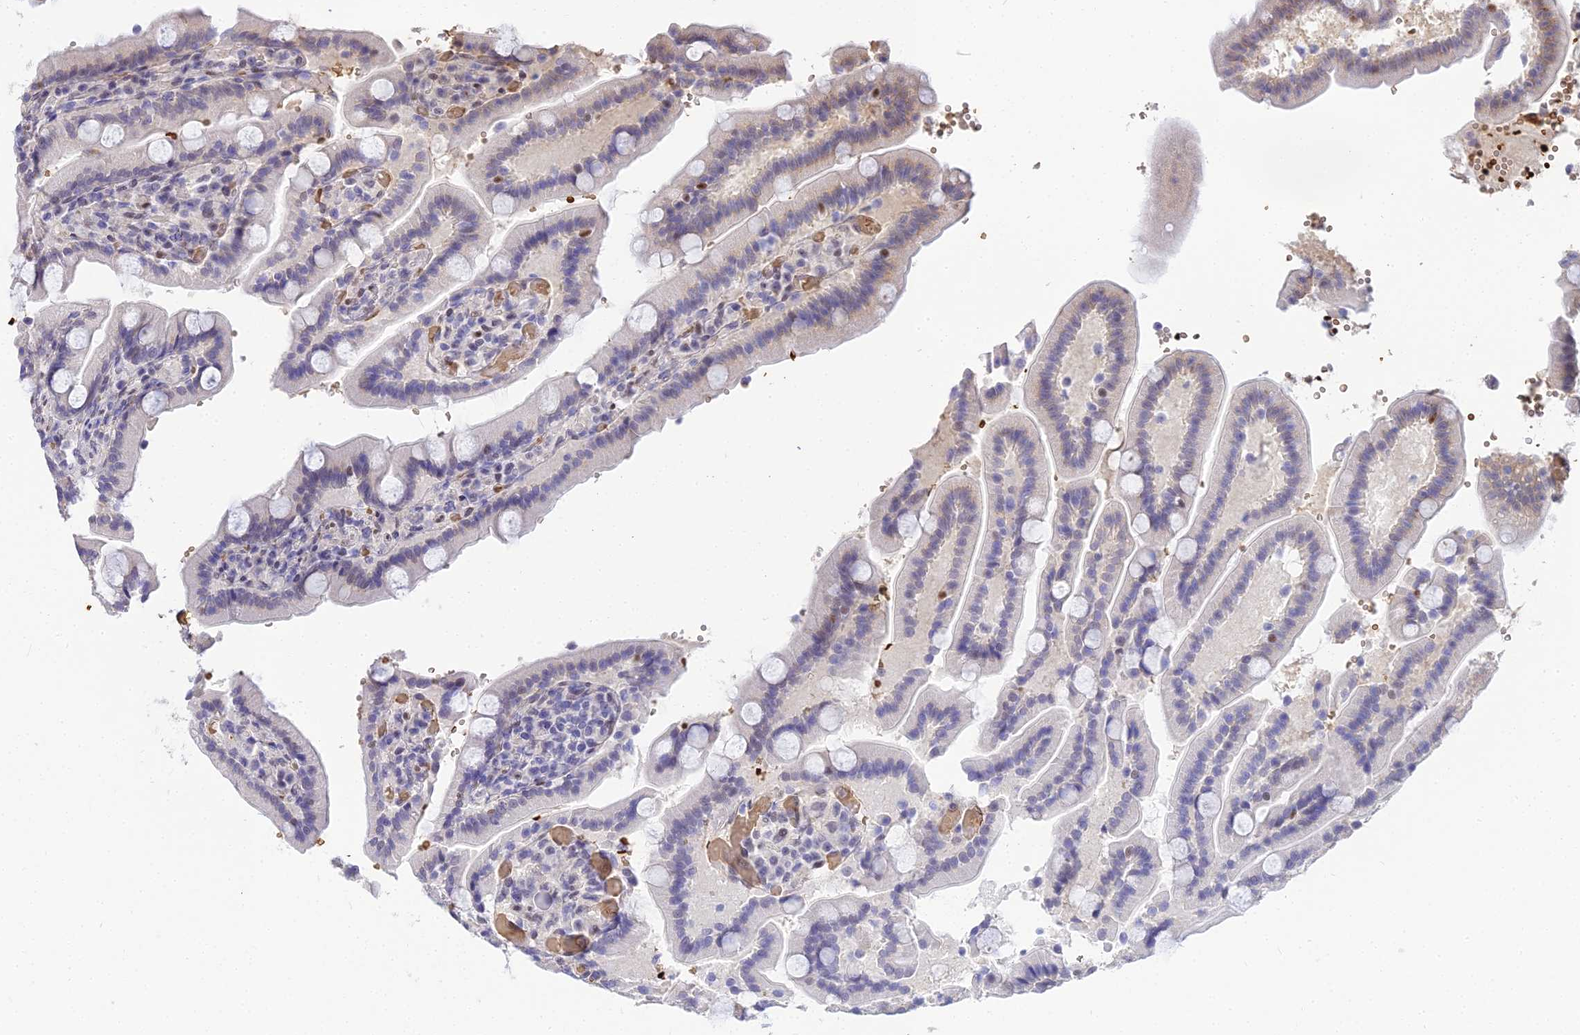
{"staining": {"intensity": "strong", "quantity": "<25%", "location": "nuclear"}, "tissue": "duodenum", "cell_type": "Glandular cells", "image_type": "normal", "snomed": [{"axis": "morphology", "description": "Normal tissue, NOS"}, {"axis": "topography", "description": "Duodenum"}], "caption": "Immunohistochemistry (IHC) photomicrograph of unremarkable duodenum stained for a protein (brown), which demonstrates medium levels of strong nuclear staining in about <25% of glandular cells.", "gene": "BCL9", "patient": {"sex": "female", "age": 62}}